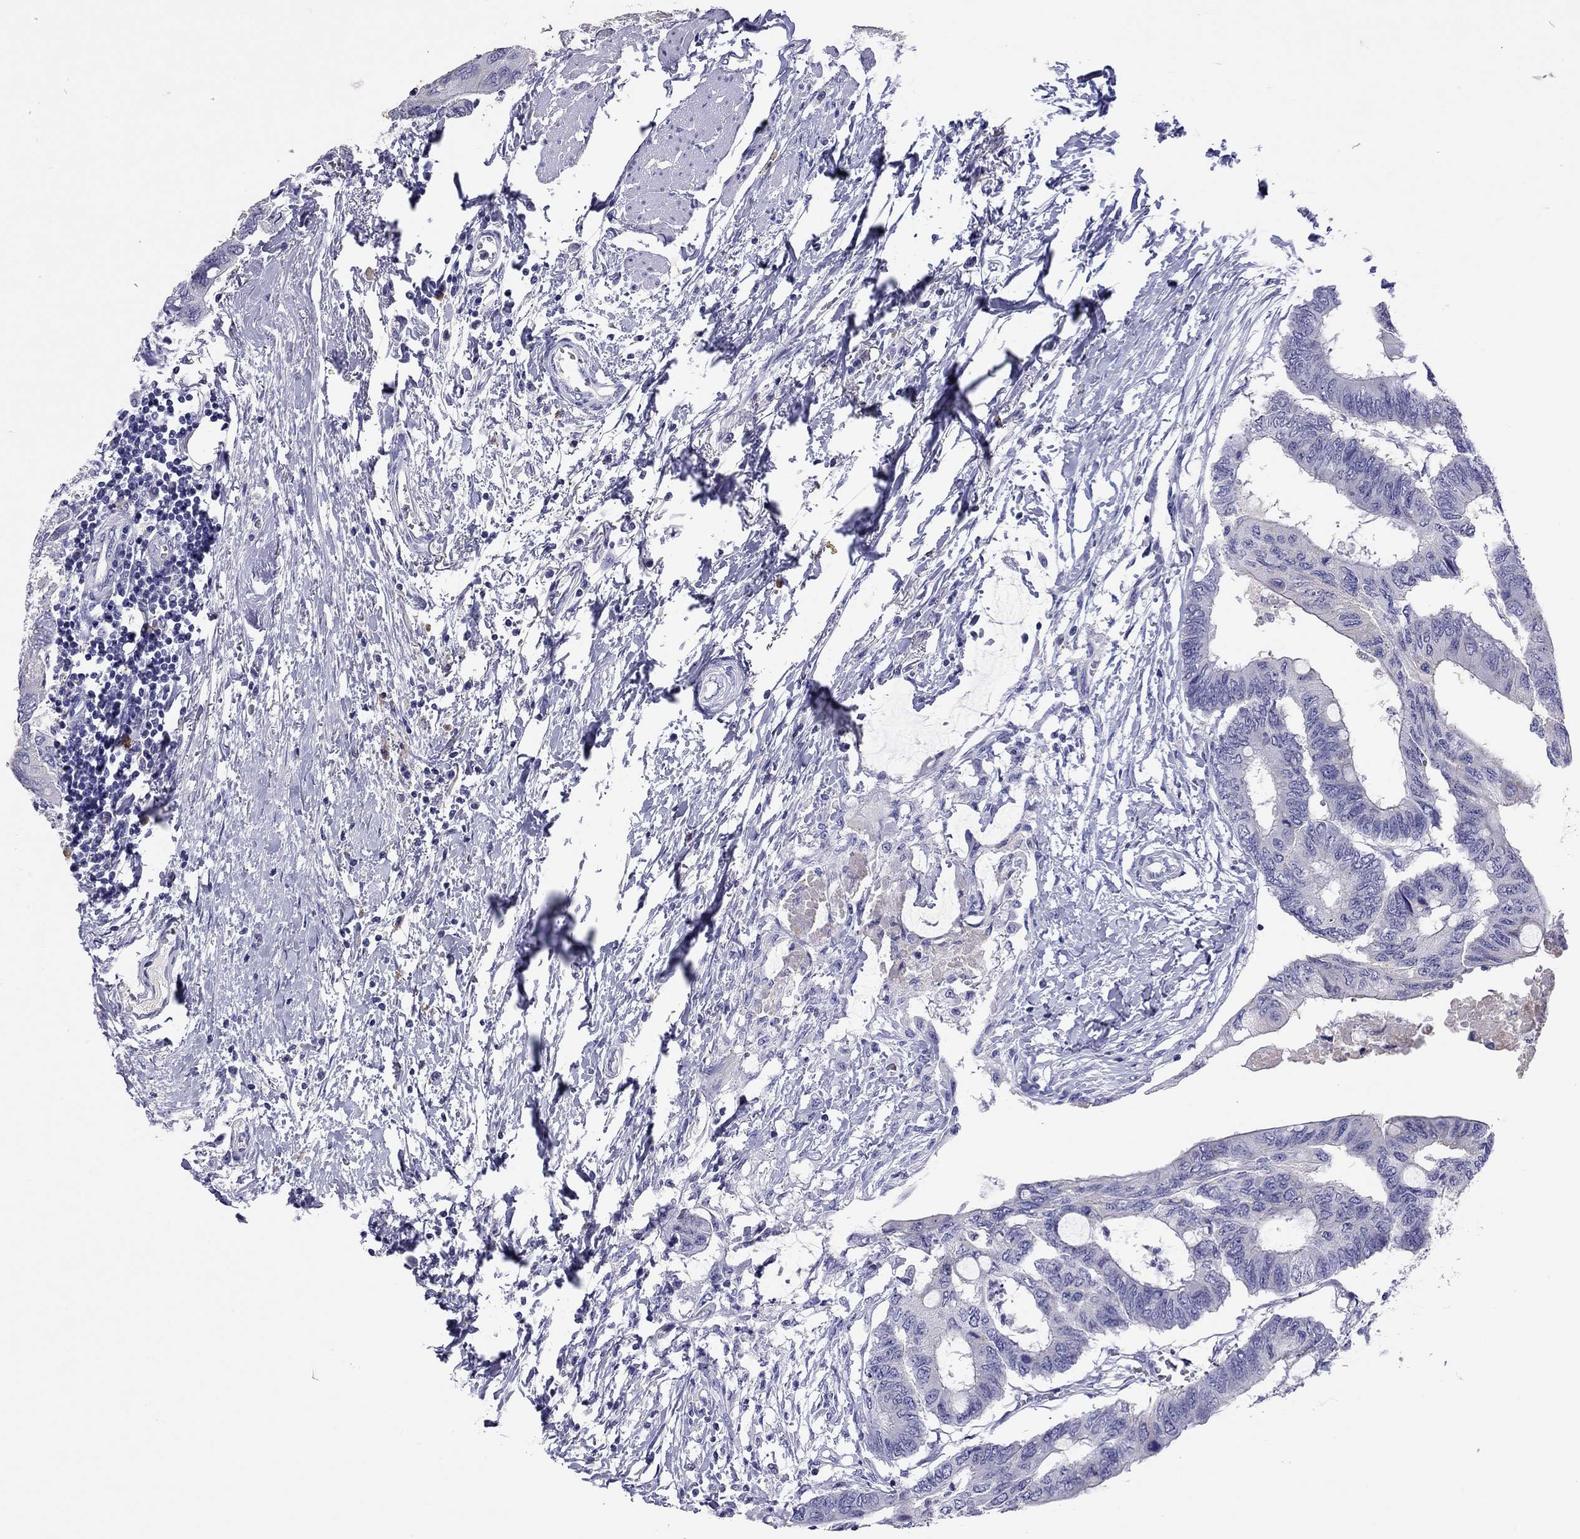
{"staining": {"intensity": "negative", "quantity": "none", "location": "none"}, "tissue": "colorectal cancer", "cell_type": "Tumor cells", "image_type": "cancer", "snomed": [{"axis": "morphology", "description": "Normal tissue, NOS"}, {"axis": "morphology", "description": "Adenocarcinoma, NOS"}, {"axis": "topography", "description": "Rectum"}, {"axis": "topography", "description": "Peripheral nerve tissue"}], "caption": "A histopathology image of human colorectal adenocarcinoma is negative for staining in tumor cells.", "gene": "CALHM1", "patient": {"sex": "male", "age": 92}}